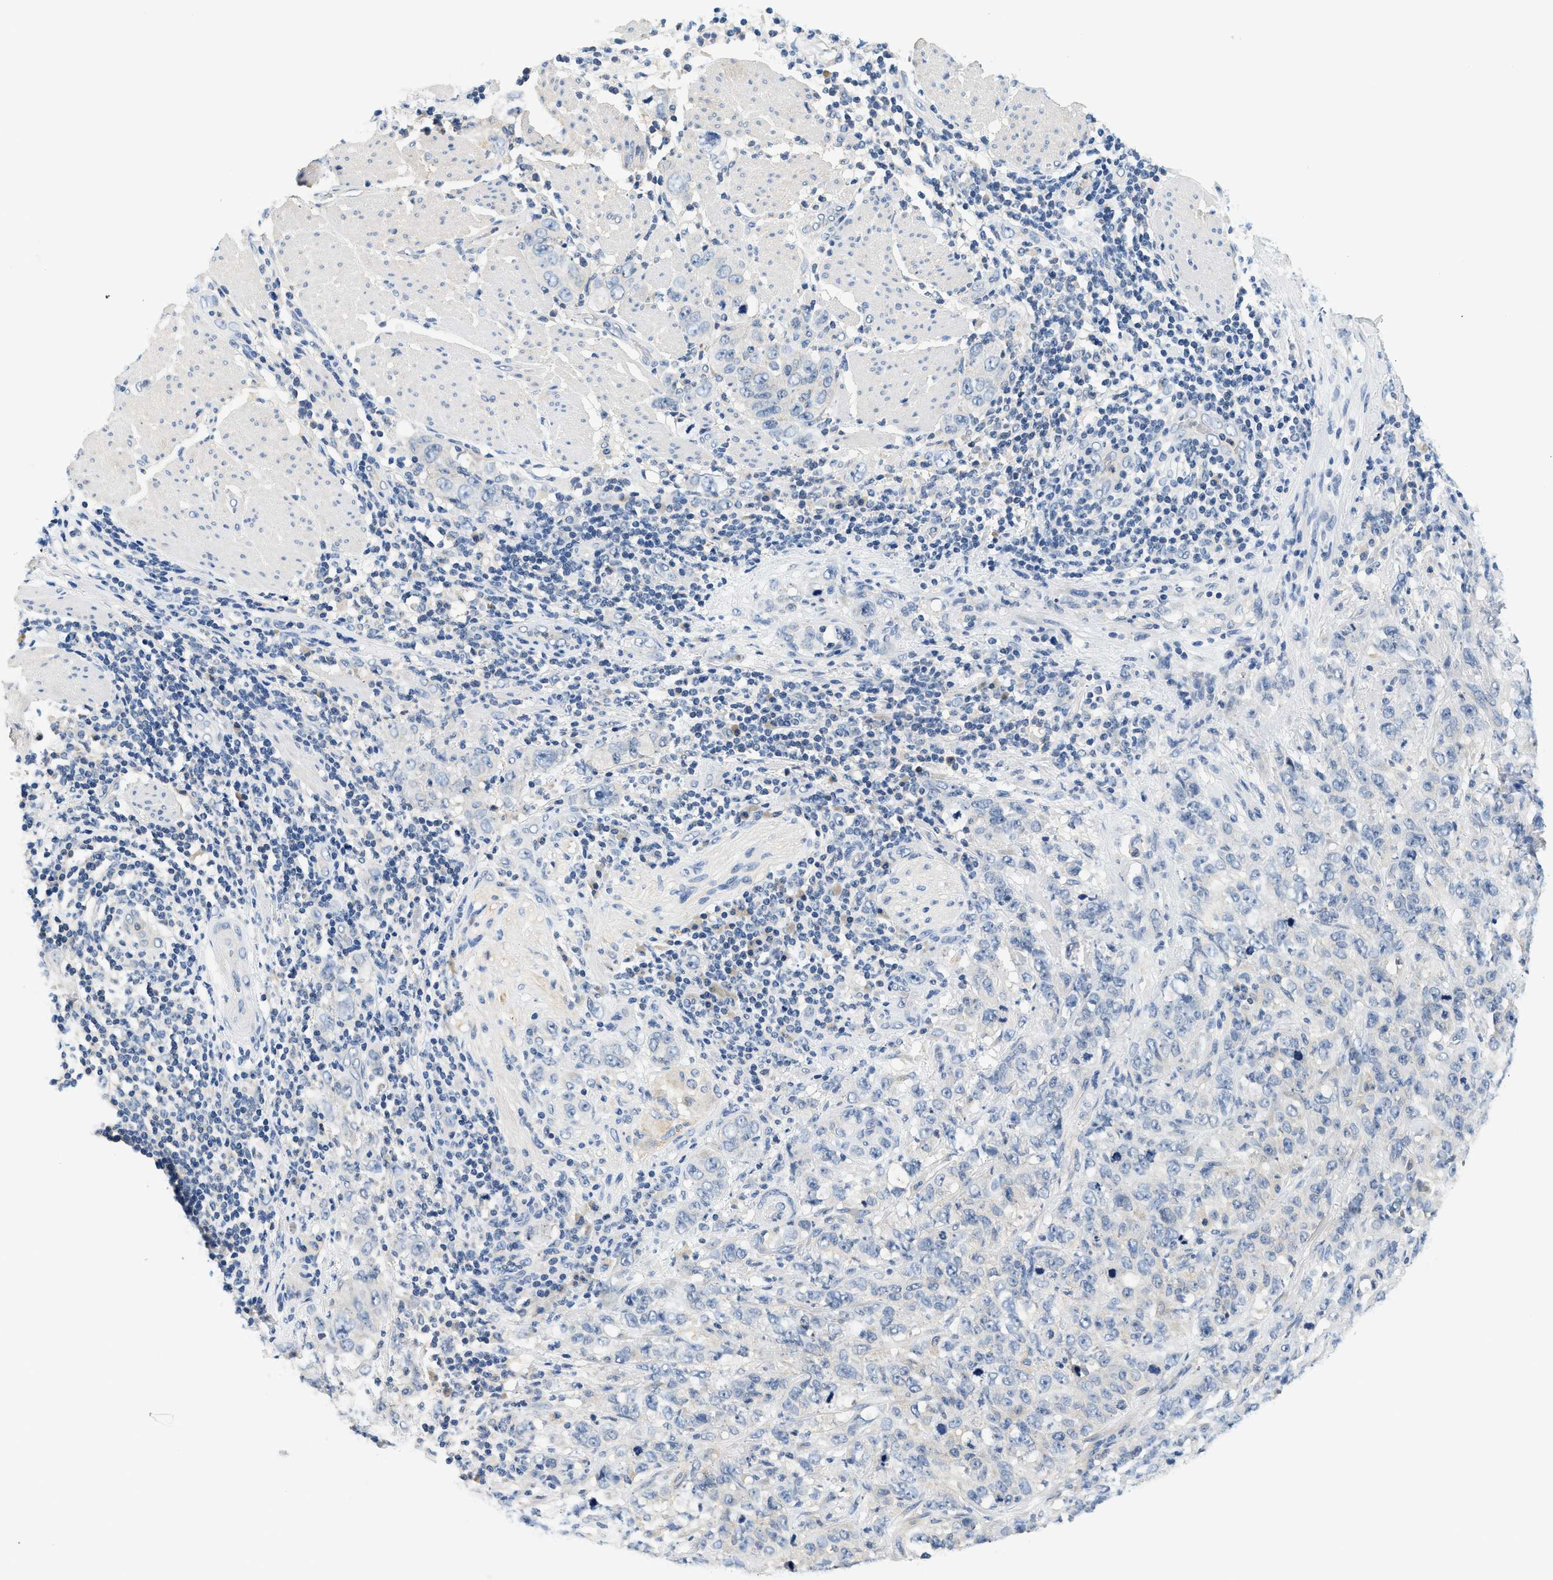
{"staining": {"intensity": "negative", "quantity": "none", "location": "none"}, "tissue": "stomach cancer", "cell_type": "Tumor cells", "image_type": "cancer", "snomed": [{"axis": "morphology", "description": "Adenocarcinoma, NOS"}, {"axis": "topography", "description": "Stomach"}], "caption": "Tumor cells show no significant protein staining in stomach adenocarcinoma.", "gene": "SLC35E1", "patient": {"sex": "male", "age": 48}}